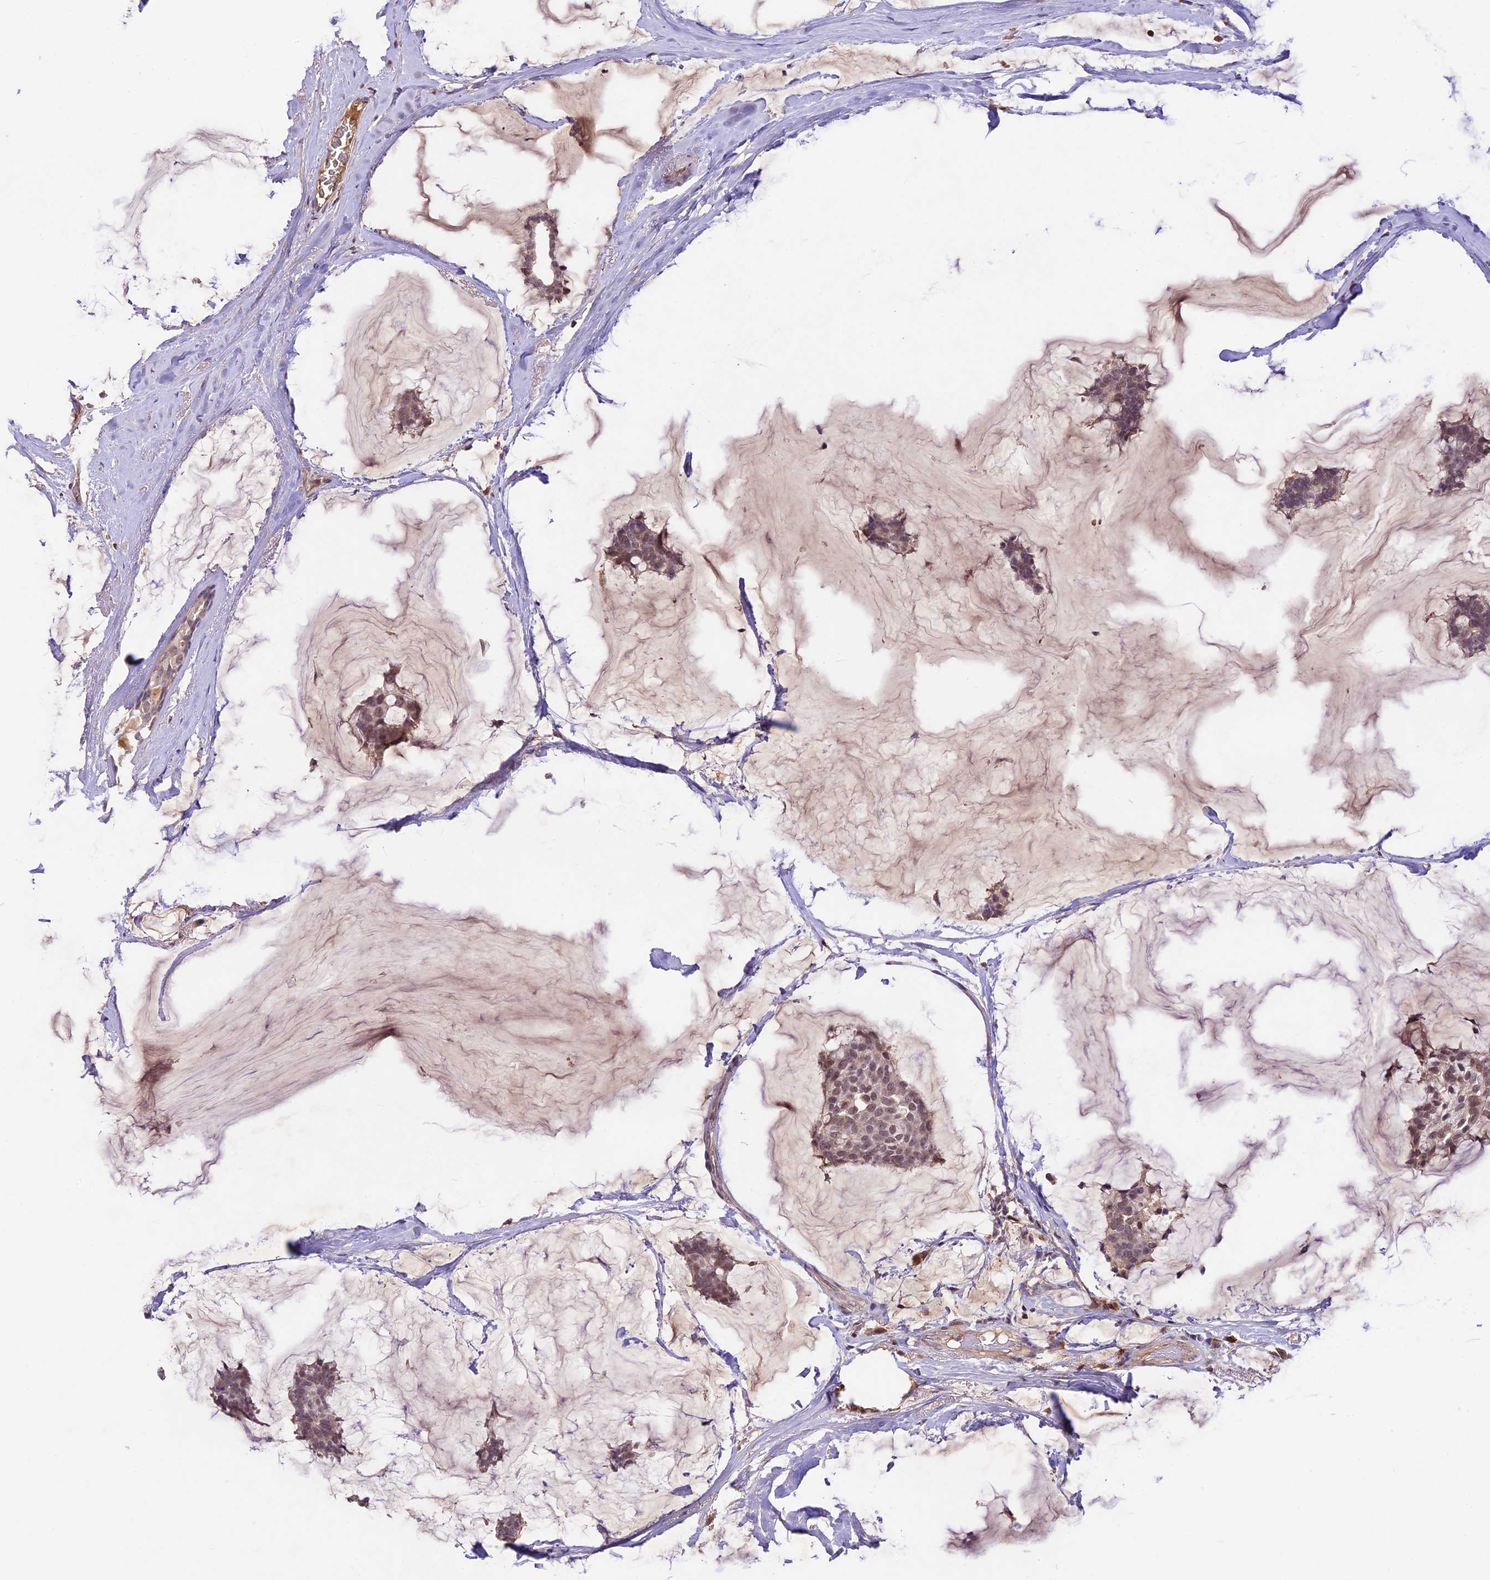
{"staining": {"intensity": "weak", "quantity": ">75%", "location": "nuclear"}, "tissue": "breast cancer", "cell_type": "Tumor cells", "image_type": "cancer", "snomed": [{"axis": "morphology", "description": "Duct carcinoma"}, {"axis": "topography", "description": "Breast"}], "caption": "This is an image of IHC staining of breast cancer, which shows weak expression in the nuclear of tumor cells.", "gene": "ATP10A", "patient": {"sex": "female", "age": 93}}